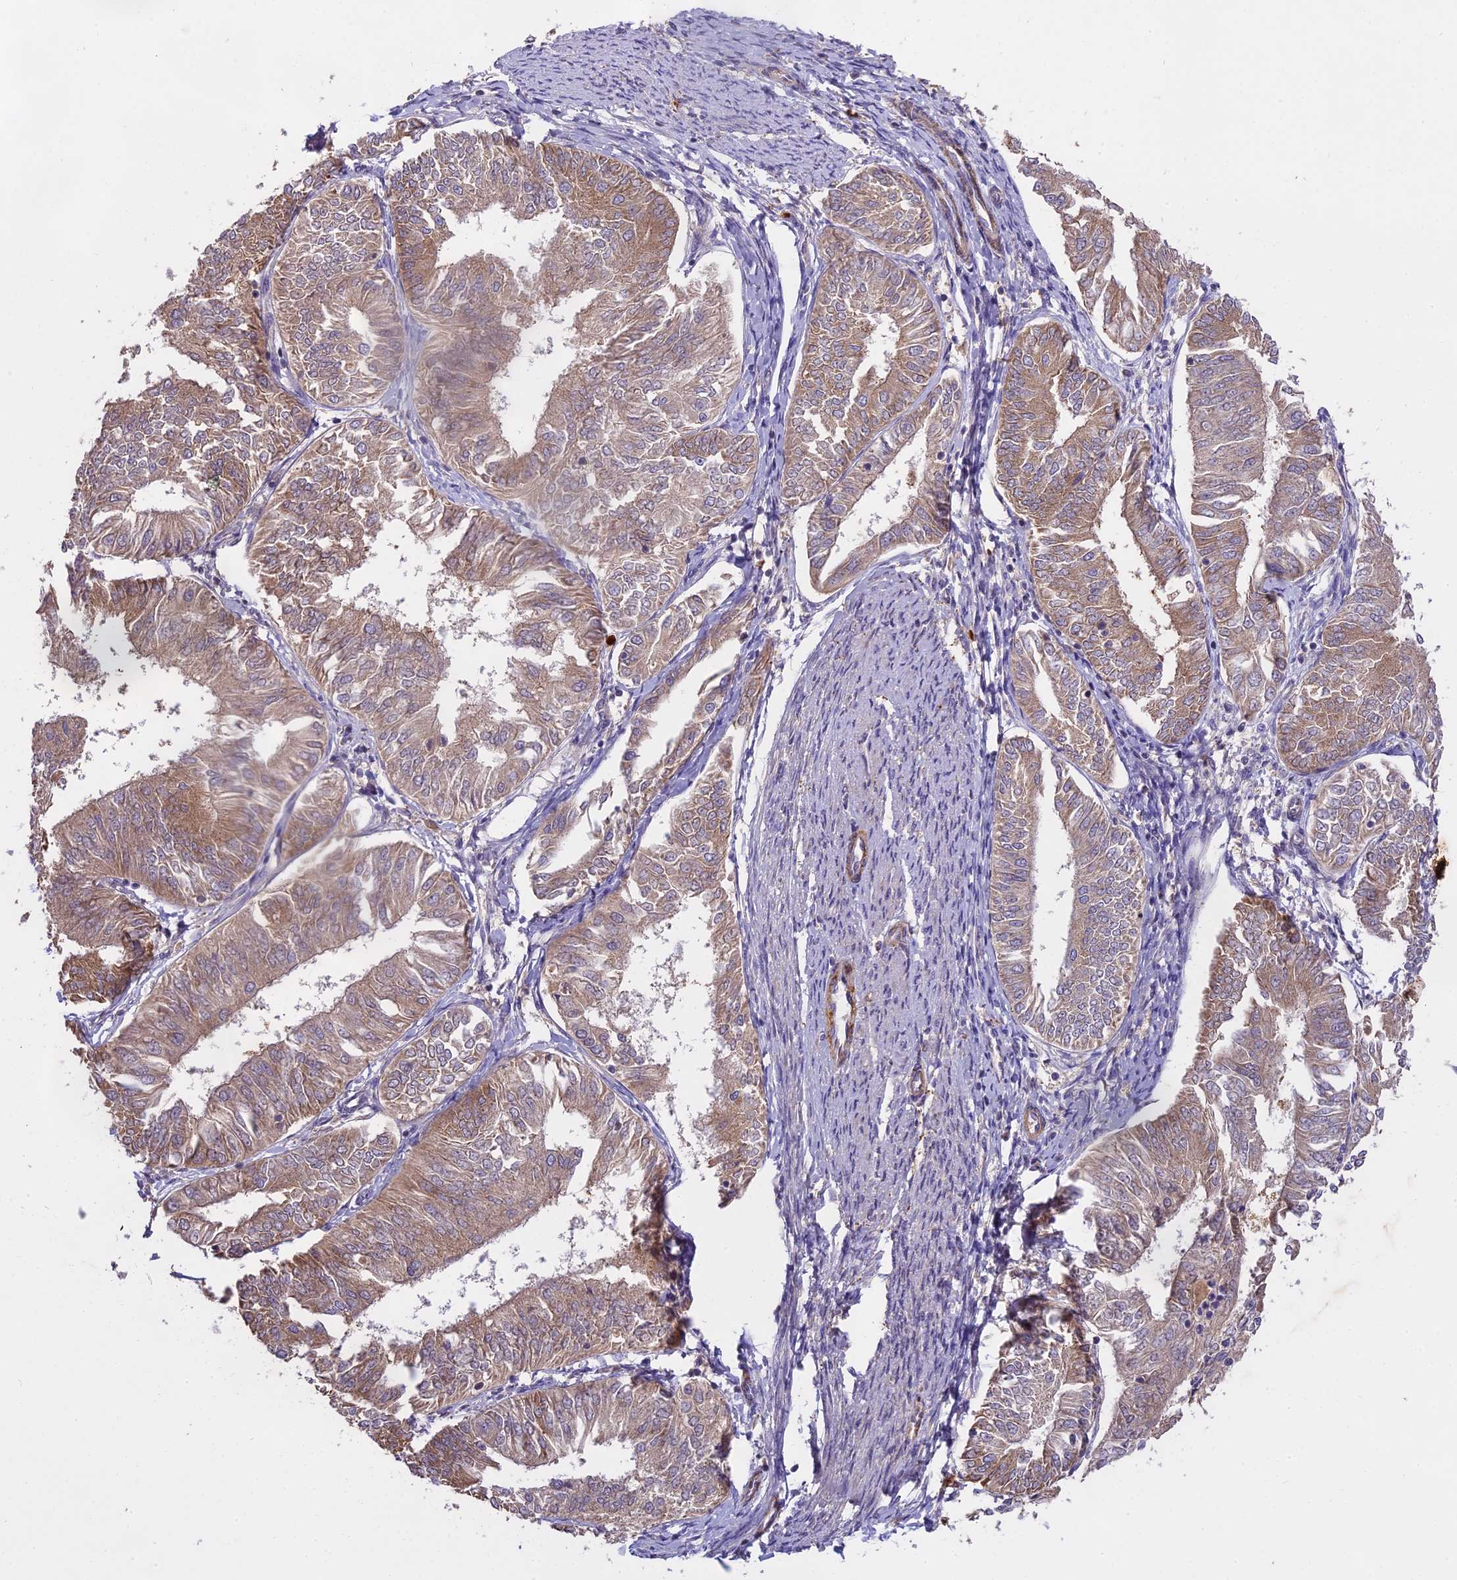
{"staining": {"intensity": "moderate", "quantity": ">75%", "location": "cytoplasmic/membranous"}, "tissue": "endometrial cancer", "cell_type": "Tumor cells", "image_type": "cancer", "snomed": [{"axis": "morphology", "description": "Adenocarcinoma, NOS"}, {"axis": "topography", "description": "Endometrium"}], "caption": "Moderate cytoplasmic/membranous staining is seen in approximately >75% of tumor cells in endometrial cancer. The staining was performed using DAB to visualize the protein expression in brown, while the nuclei were stained in blue with hematoxylin (Magnification: 20x).", "gene": "MEMO1", "patient": {"sex": "female", "age": 58}}